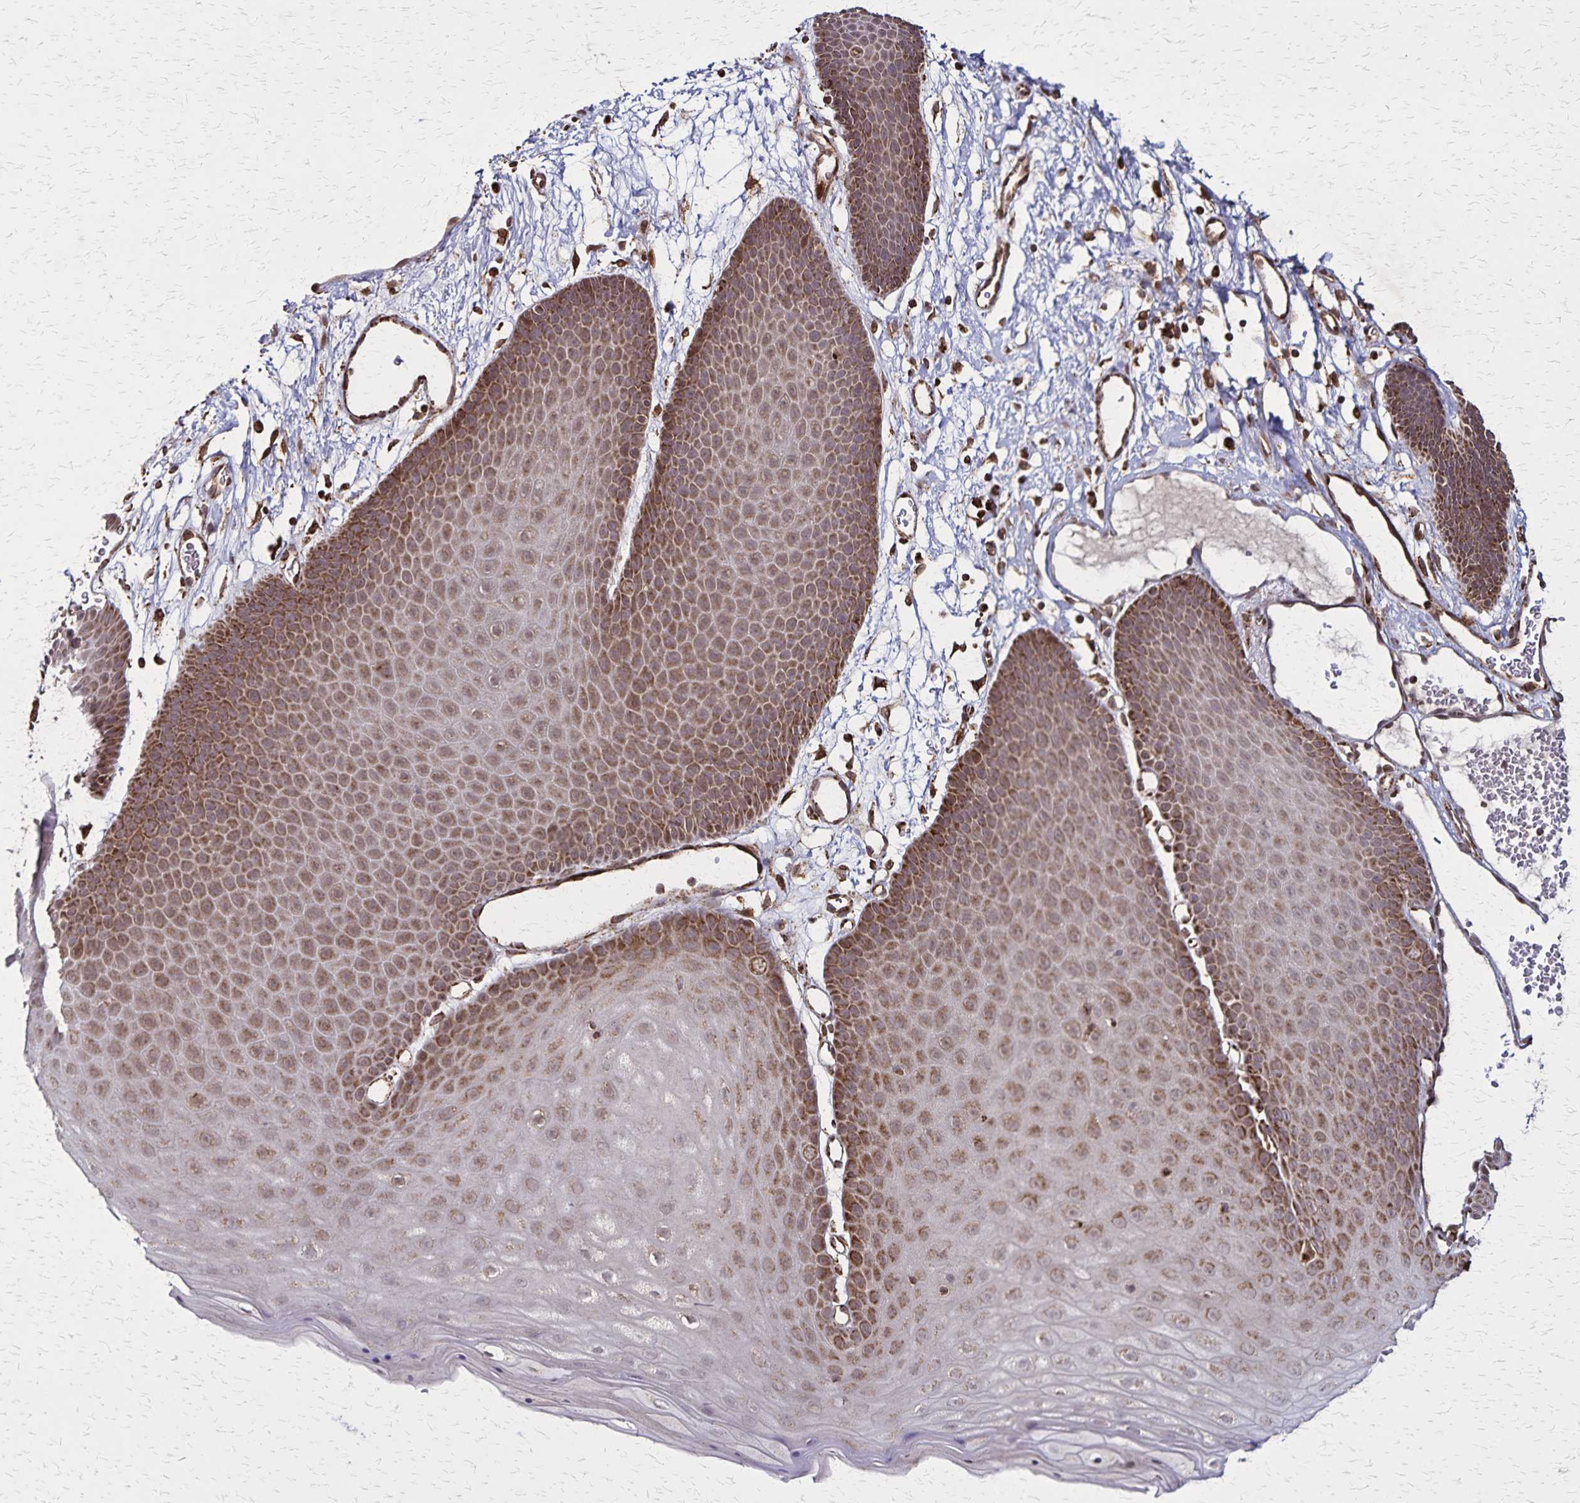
{"staining": {"intensity": "strong", "quantity": ">75%", "location": "cytoplasmic/membranous,nuclear"}, "tissue": "skin", "cell_type": "Epidermal cells", "image_type": "normal", "snomed": [{"axis": "morphology", "description": "Normal tissue, NOS"}, {"axis": "topography", "description": "Anal"}], "caption": "Human skin stained with a brown dye reveals strong cytoplasmic/membranous,nuclear positive expression in about >75% of epidermal cells.", "gene": "NFS1", "patient": {"sex": "male", "age": 53}}